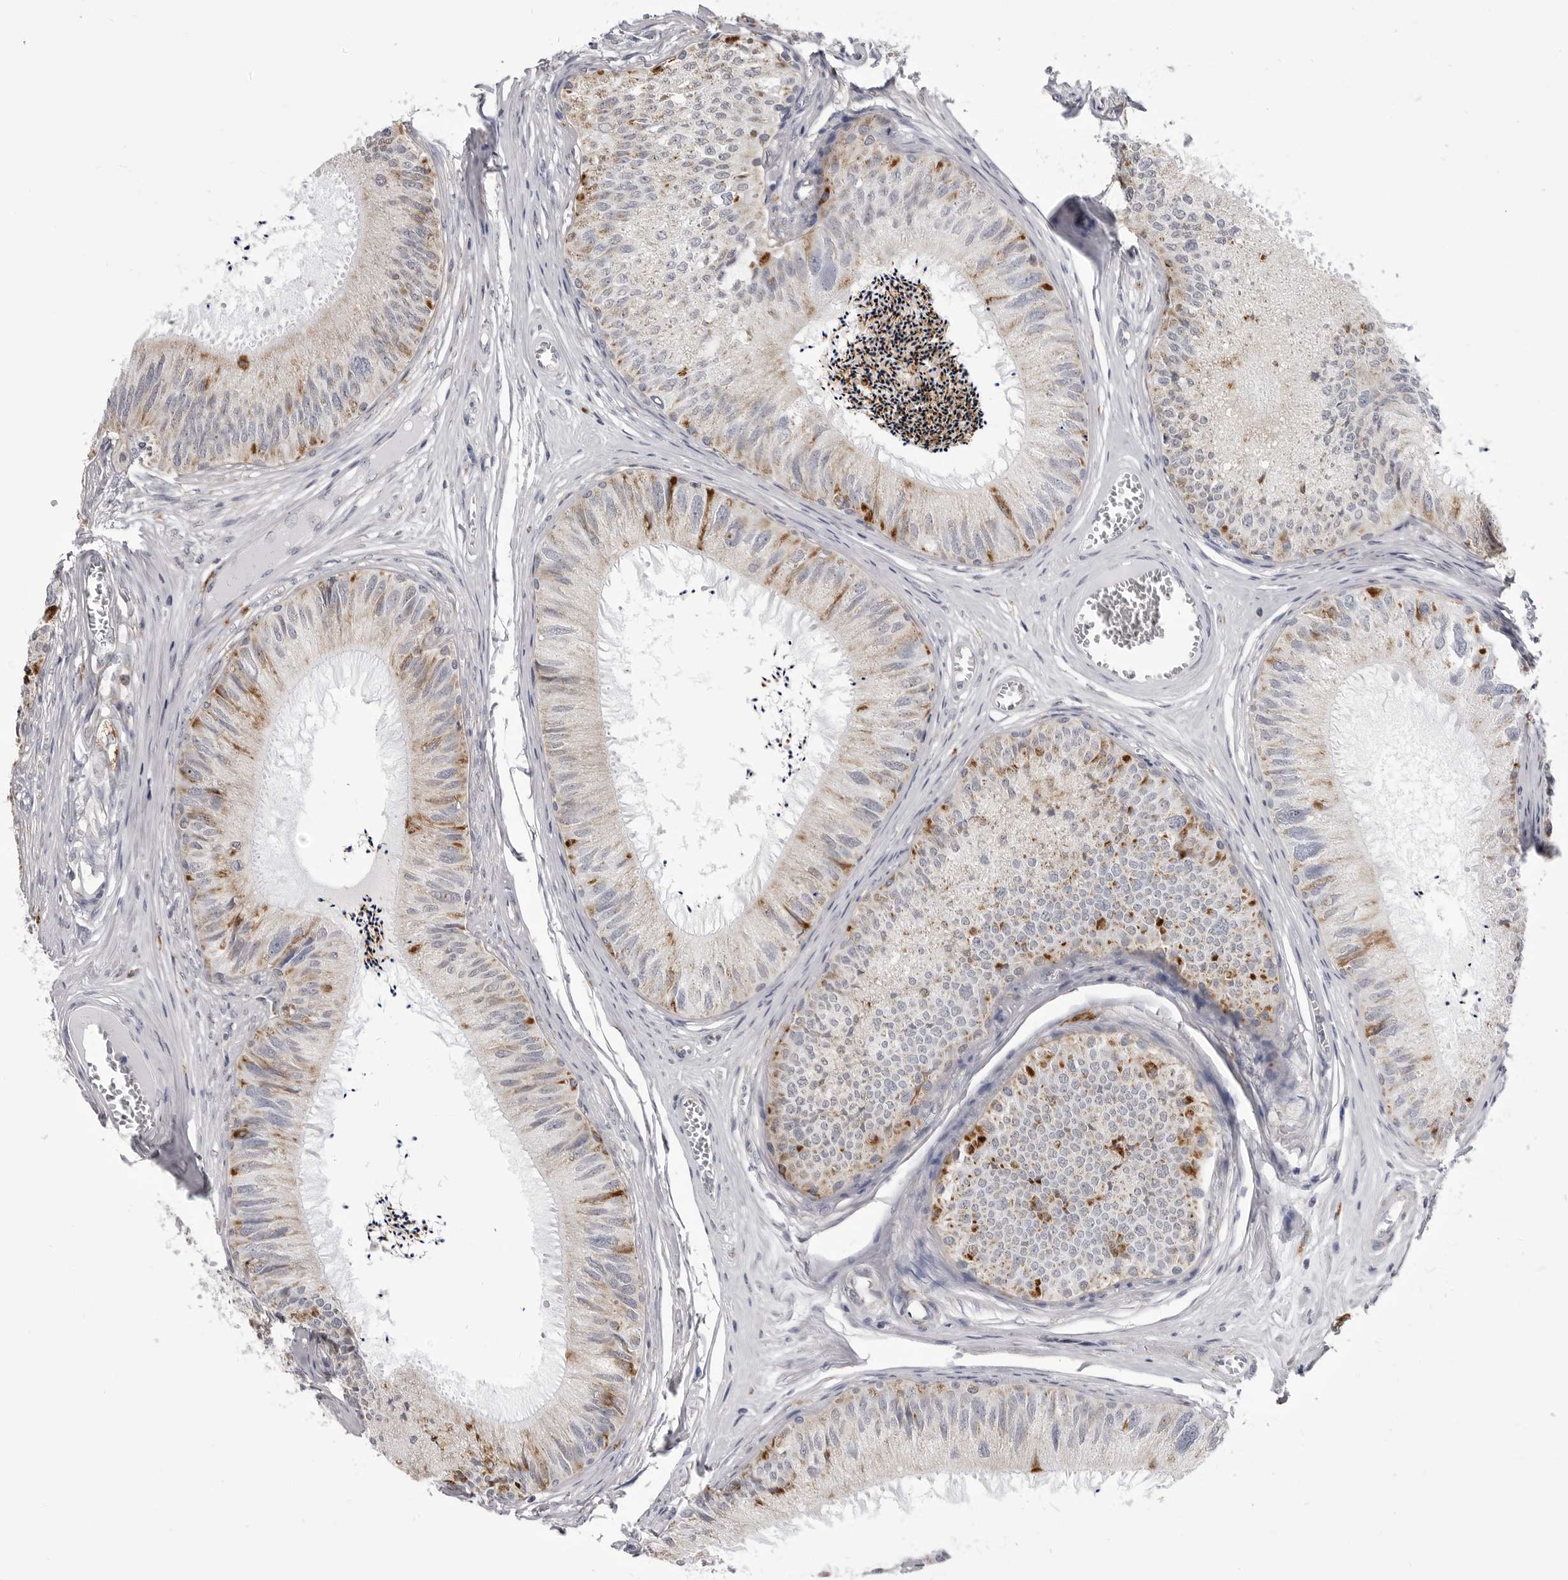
{"staining": {"intensity": "strong", "quantity": "25%-75%", "location": "cytoplasmic/membranous"}, "tissue": "epididymis", "cell_type": "Glandular cells", "image_type": "normal", "snomed": [{"axis": "morphology", "description": "Normal tissue, NOS"}, {"axis": "topography", "description": "Epididymis"}], "caption": "Immunohistochemical staining of unremarkable human epididymis exhibits 25%-75% levels of strong cytoplasmic/membranous protein staining in about 25%-75% of glandular cells.", "gene": "FH", "patient": {"sex": "male", "age": 79}}